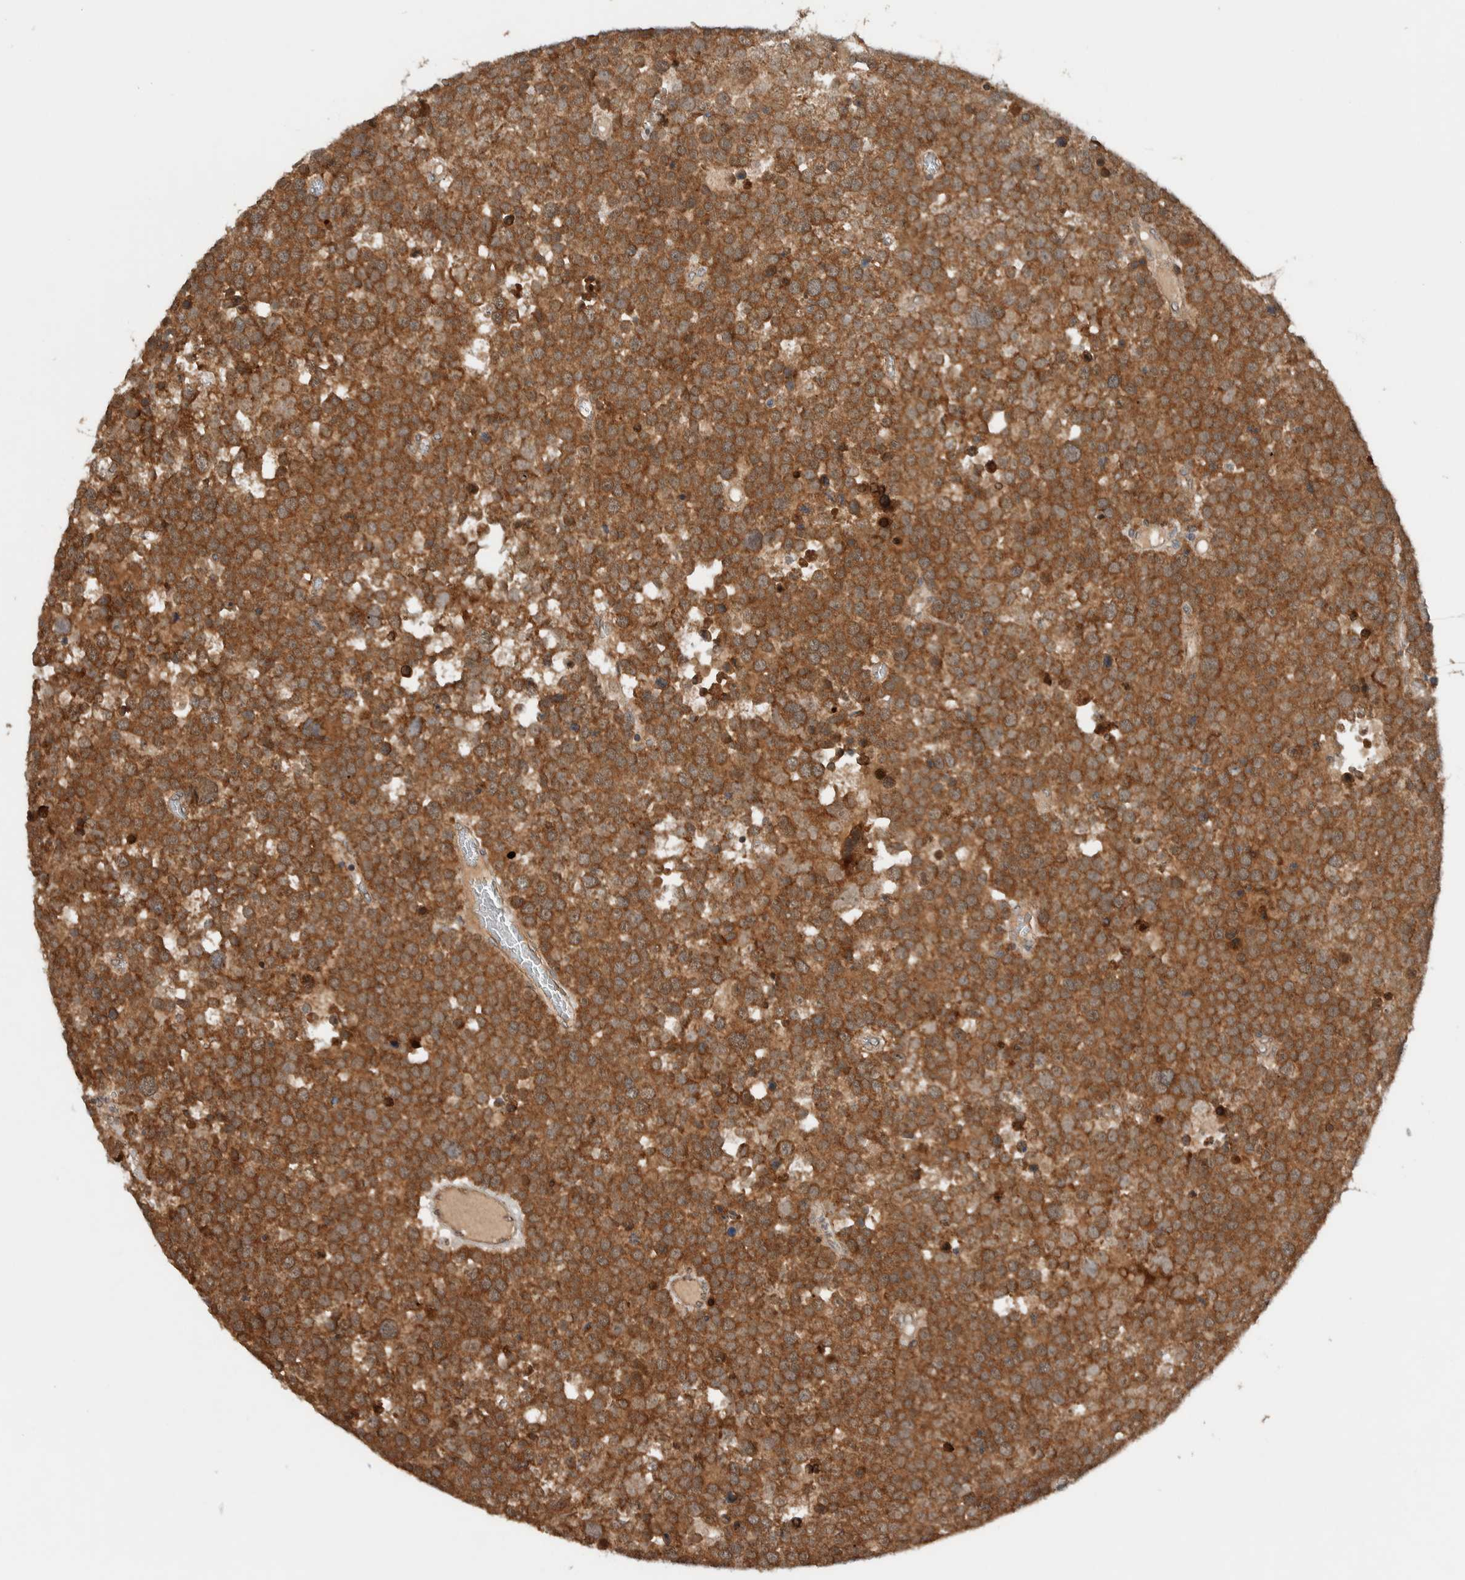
{"staining": {"intensity": "moderate", "quantity": ">75%", "location": "cytoplasmic/membranous"}, "tissue": "testis cancer", "cell_type": "Tumor cells", "image_type": "cancer", "snomed": [{"axis": "morphology", "description": "Seminoma, NOS"}, {"axis": "topography", "description": "Testis"}], "caption": "Immunohistochemistry of human testis seminoma shows medium levels of moderate cytoplasmic/membranous positivity in about >75% of tumor cells.", "gene": "KLHL6", "patient": {"sex": "male", "age": 71}}